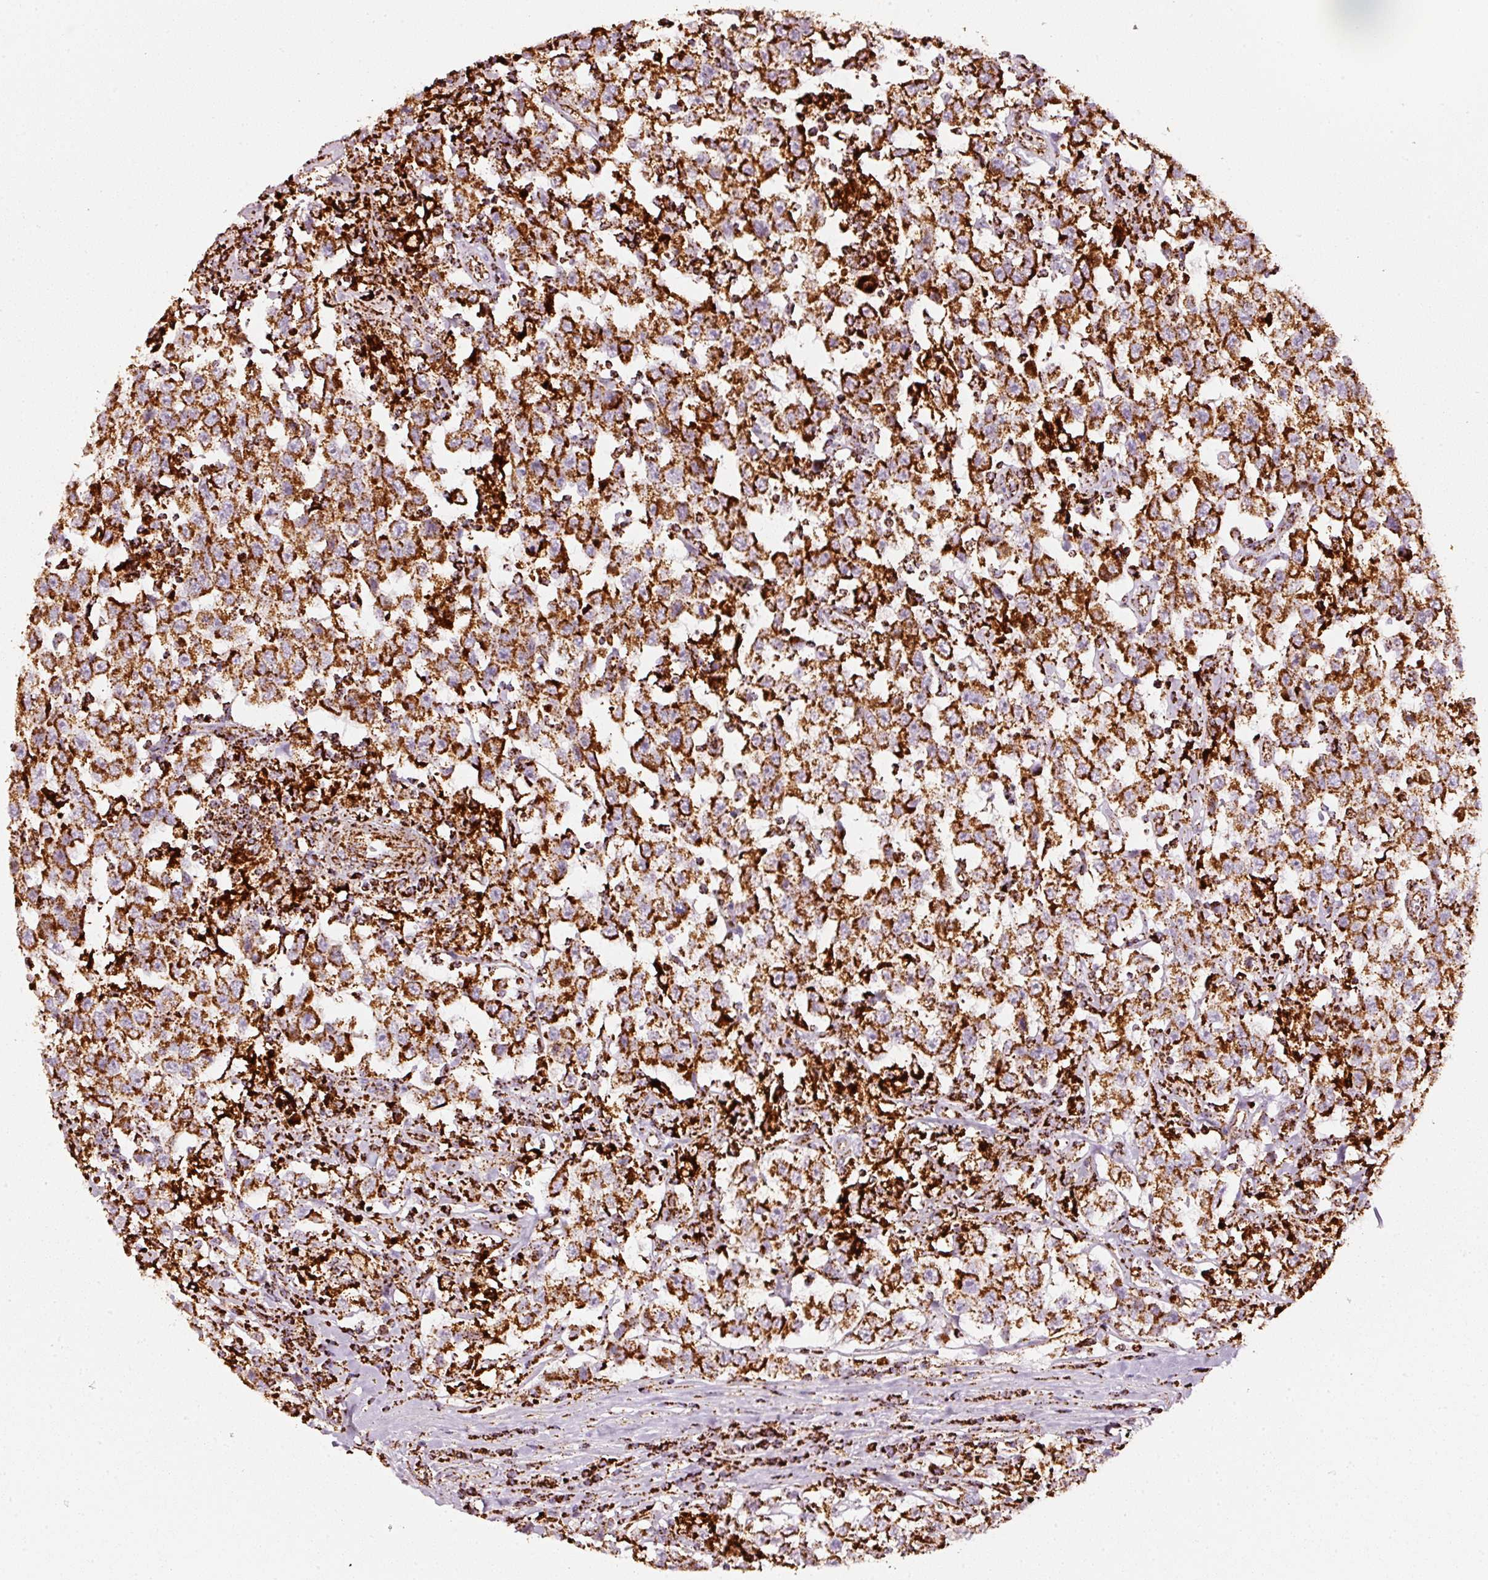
{"staining": {"intensity": "strong", "quantity": ">75%", "location": "cytoplasmic/membranous"}, "tissue": "testis cancer", "cell_type": "Tumor cells", "image_type": "cancer", "snomed": [{"axis": "morphology", "description": "Seminoma, NOS"}, {"axis": "topography", "description": "Testis"}], "caption": "Immunohistochemical staining of human testis cancer reveals high levels of strong cytoplasmic/membranous protein positivity in about >75% of tumor cells. The protein of interest is stained brown, and the nuclei are stained in blue (DAB IHC with brightfield microscopy, high magnification).", "gene": "UQCRC1", "patient": {"sex": "male", "age": 41}}